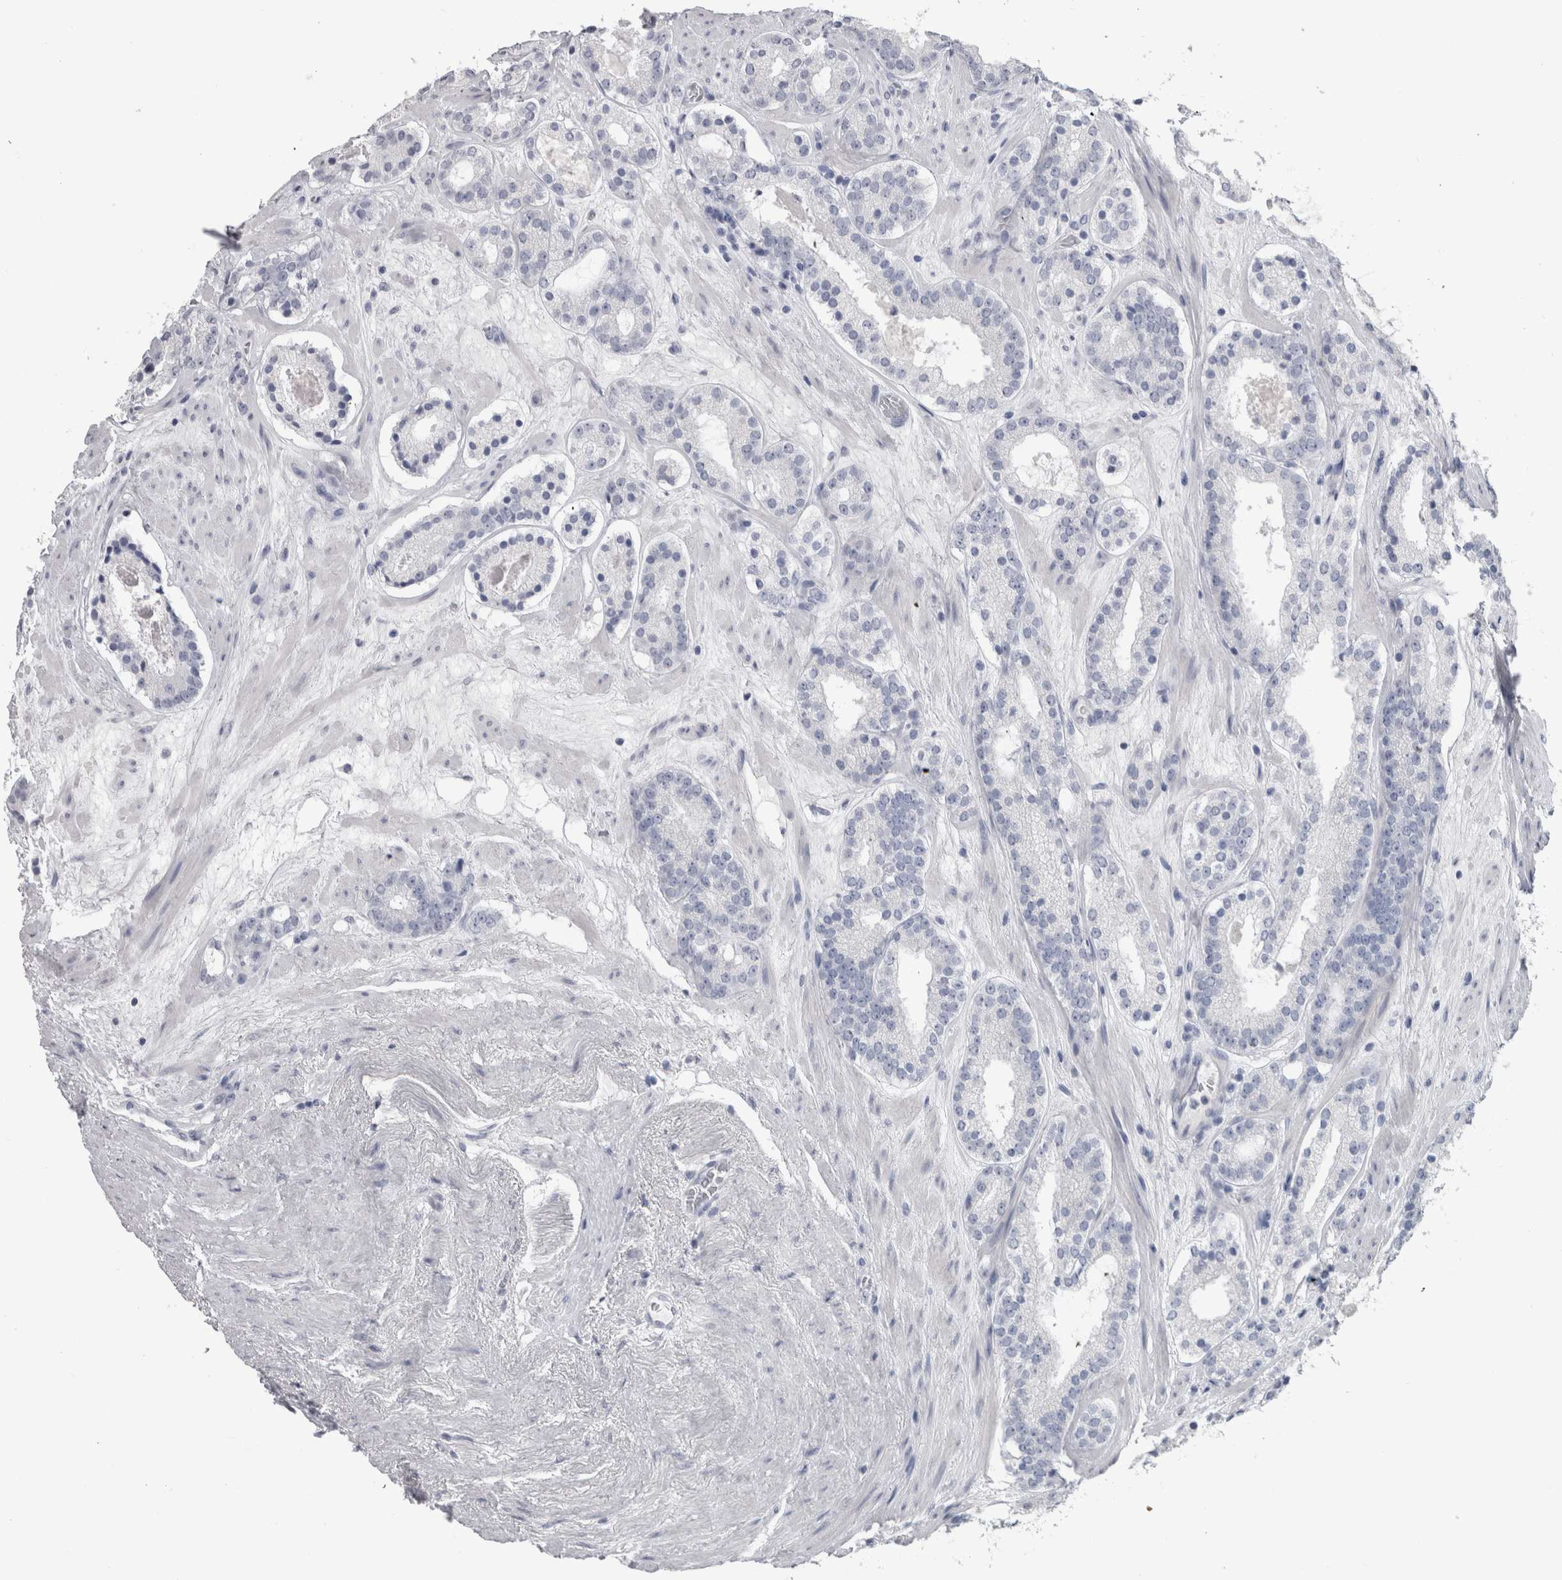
{"staining": {"intensity": "negative", "quantity": "none", "location": "none"}, "tissue": "prostate cancer", "cell_type": "Tumor cells", "image_type": "cancer", "snomed": [{"axis": "morphology", "description": "Adenocarcinoma, Low grade"}, {"axis": "topography", "description": "Prostate"}], "caption": "Protein analysis of prostate cancer demonstrates no significant positivity in tumor cells. Brightfield microscopy of immunohistochemistry stained with DAB (3,3'-diaminobenzidine) (brown) and hematoxylin (blue), captured at high magnification.", "gene": "PTH", "patient": {"sex": "male", "age": 69}}